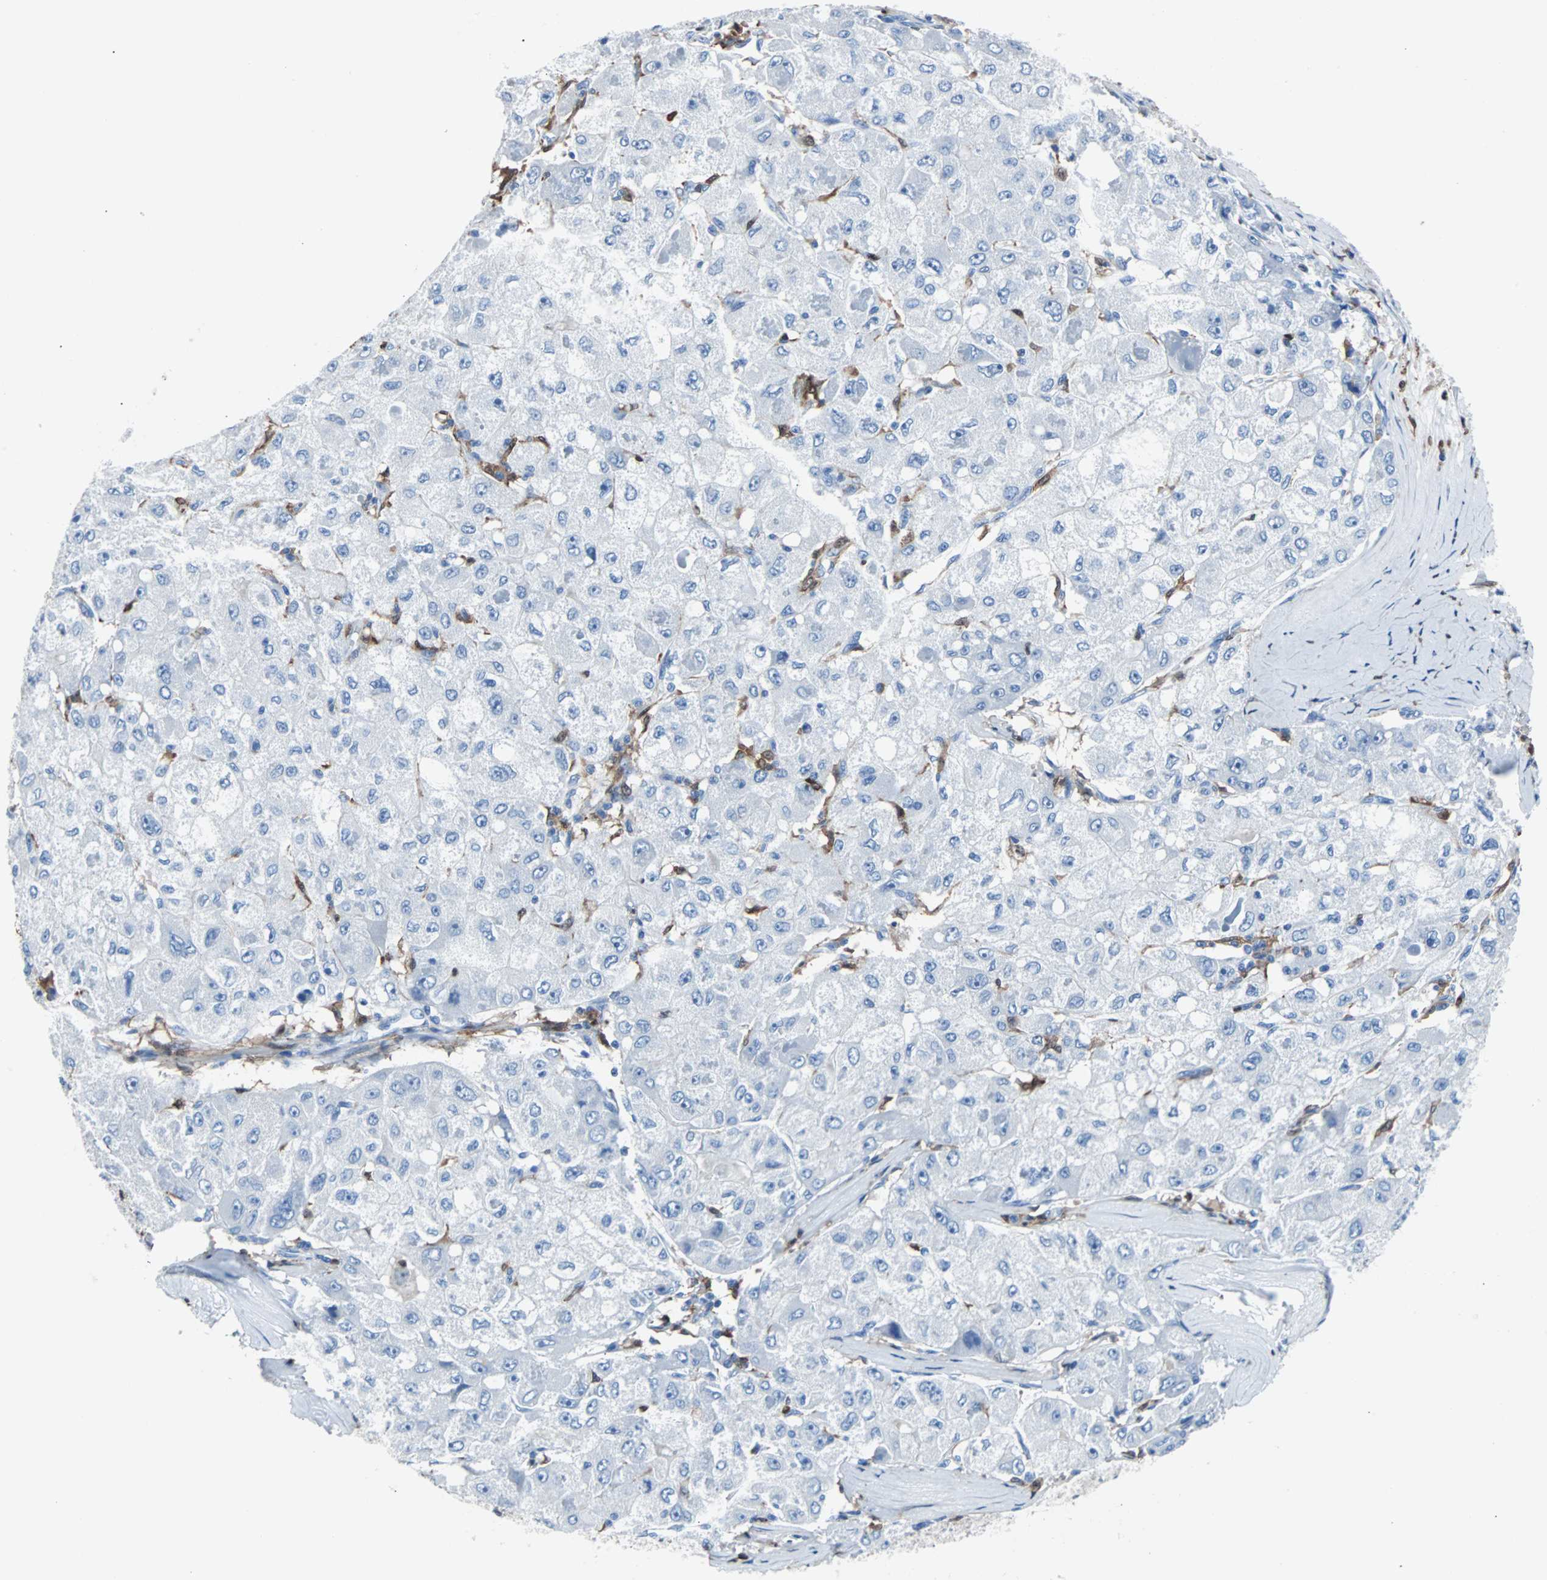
{"staining": {"intensity": "negative", "quantity": "none", "location": "none"}, "tissue": "liver cancer", "cell_type": "Tumor cells", "image_type": "cancer", "snomed": [{"axis": "morphology", "description": "Carcinoma, Hepatocellular, NOS"}, {"axis": "topography", "description": "Liver"}], "caption": "Tumor cells are negative for protein expression in human hepatocellular carcinoma (liver).", "gene": "SYK", "patient": {"sex": "male", "age": 80}}